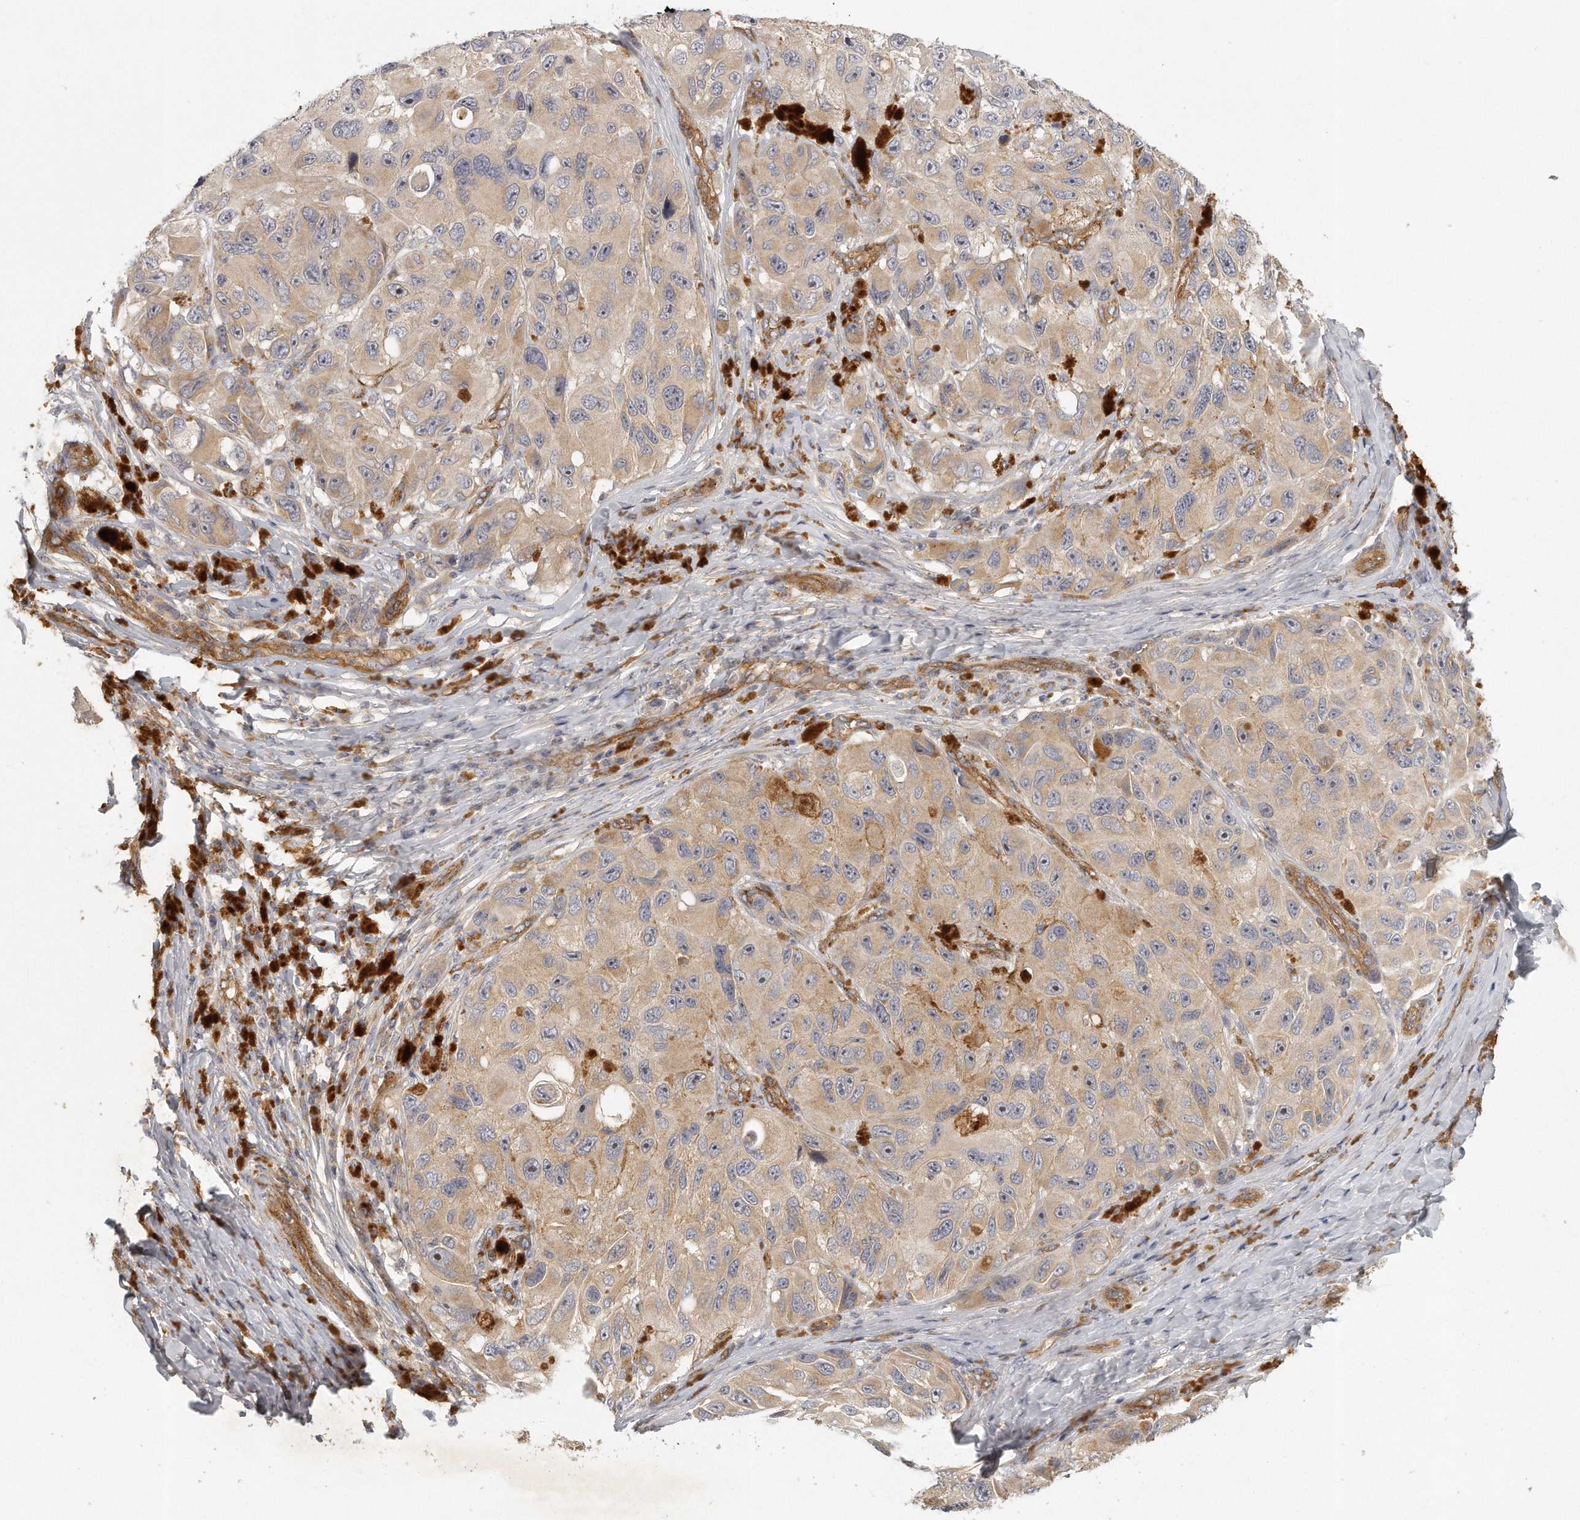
{"staining": {"intensity": "weak", "quantity": ">75%", "location": "cytoplasmic/membranous"}, "tissue": "melanoma", "cell_type": "Tumor cells", "image_type": "cancer", "snomed": [{"axis": "morphology", "description": "Malignant melanoma, NOS"}, {"axis": "topography", "description": "Skin"}], "caption": "An immunohistochemistry histopathology image of neoplastic tissue is shown. Protein staining in brown labels weak cytoplasmic/membranous positivity in malignant melanoma within tumor cells. (IHC, brightfield microscopy, high magnification).", "gene": "MTERF4", "patient": {"sex": "female", "age": 73}}